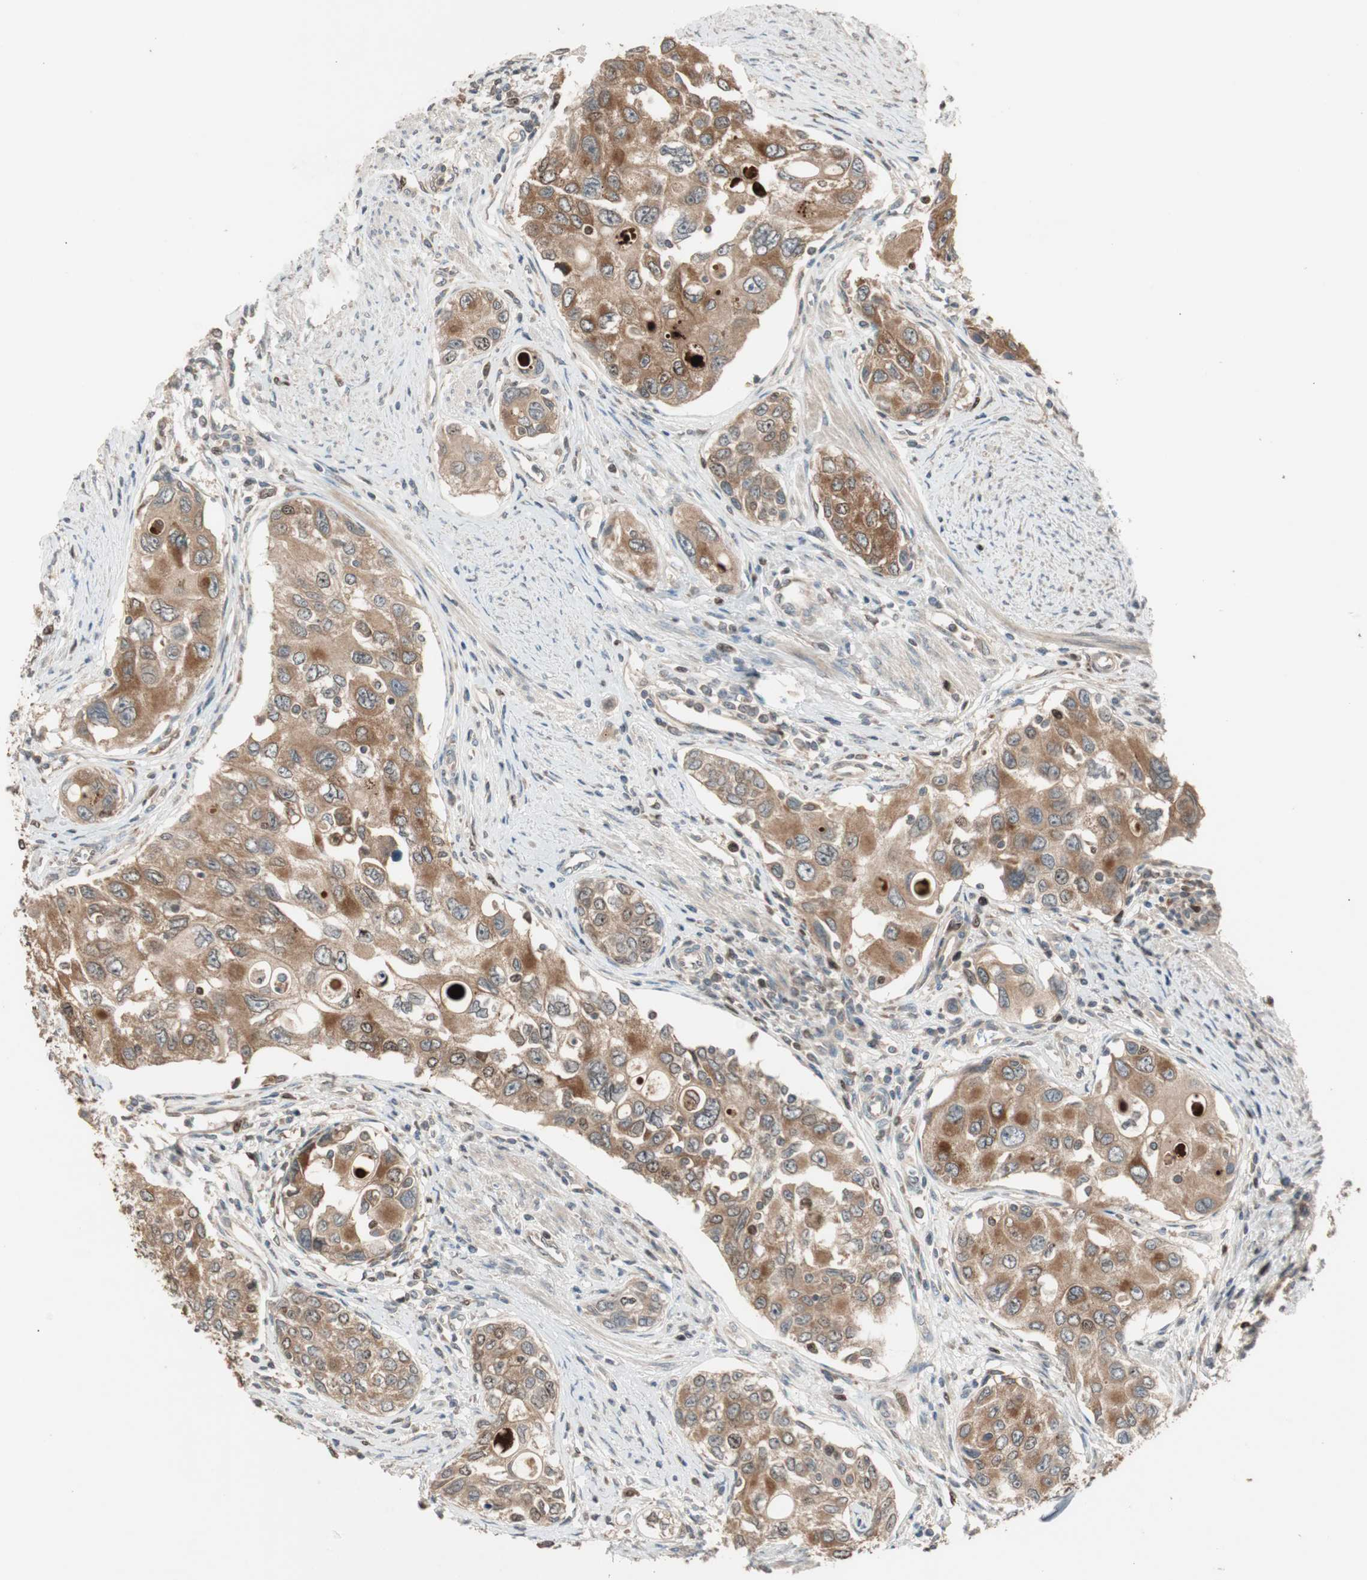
{"staining": {"intensity": "moderate", "quantity": ">75%", "location": "cytoplasmic/membranous"}, "tissue": "urothelial cancer", "cell_type": "Tumor cells", "image_type": "cancer", "snomed": [{"axis": "morphology", "description": "Urothelial carcinoma, High grade"}, {"axis": "topography", "description": "Urinary bladder"}], "caption": "High-power microscopy captured an immunohistochemistry (IHC) image of urothelial cancer, revealing moderate cytoplasmic/membranous expression in approximately >75% of tumor cells. The protein of interest is stained brown, and the nuclei are stained in blue (DAB IHC with brightfield microscopy, high magnification).", "gene": "ATP6AP2", "patient": {"sex": "female", "age": 56}}